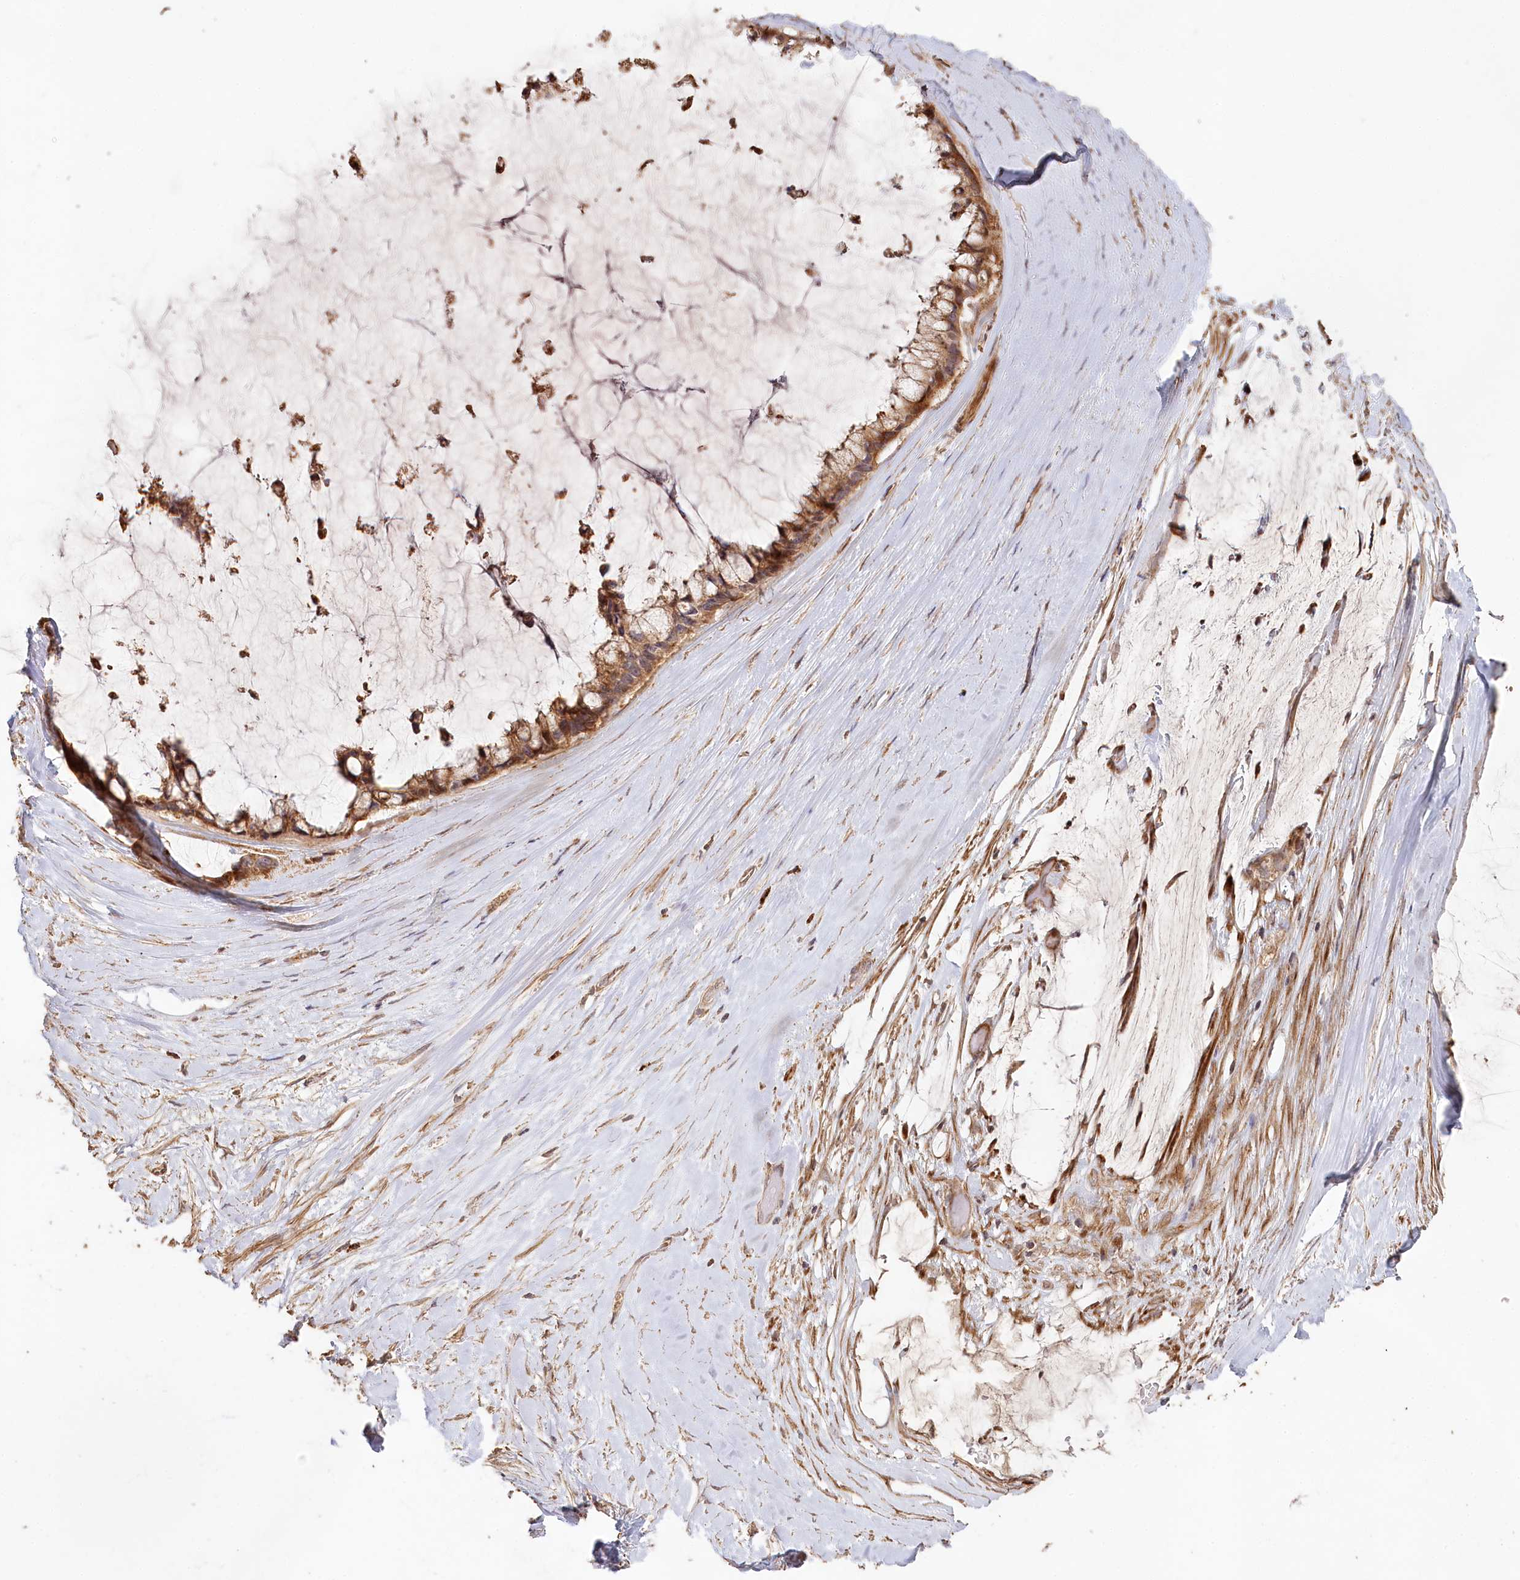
{"staining": {"intensity": "moderate", "quantity": ">75%", "location": "cytoplasmic/membranous"}, "tissue": "ovarian cancer", "cell_type": "Tumor cells", "image_type": "cancer", "snomed": [{"axis": "morphology", "description": "Cystadenocarcinoma, mucinous, NOS"}, {"axis": "topography", "description": "Ovary"}], "caption": "Protein expression analysis of human ovarian mucinous cystadenocarcinoma reveals moderate cytoplasmic/membranous positivity in approximately >75% of tumor cells. The staining was performed using DAB to visualize the protein expression in brown, while the nuclei were stained in blue with hematoxylin (Magnification: 20x).", "gene": "HAL", "patient": {"sex": "female", "age": 39}}